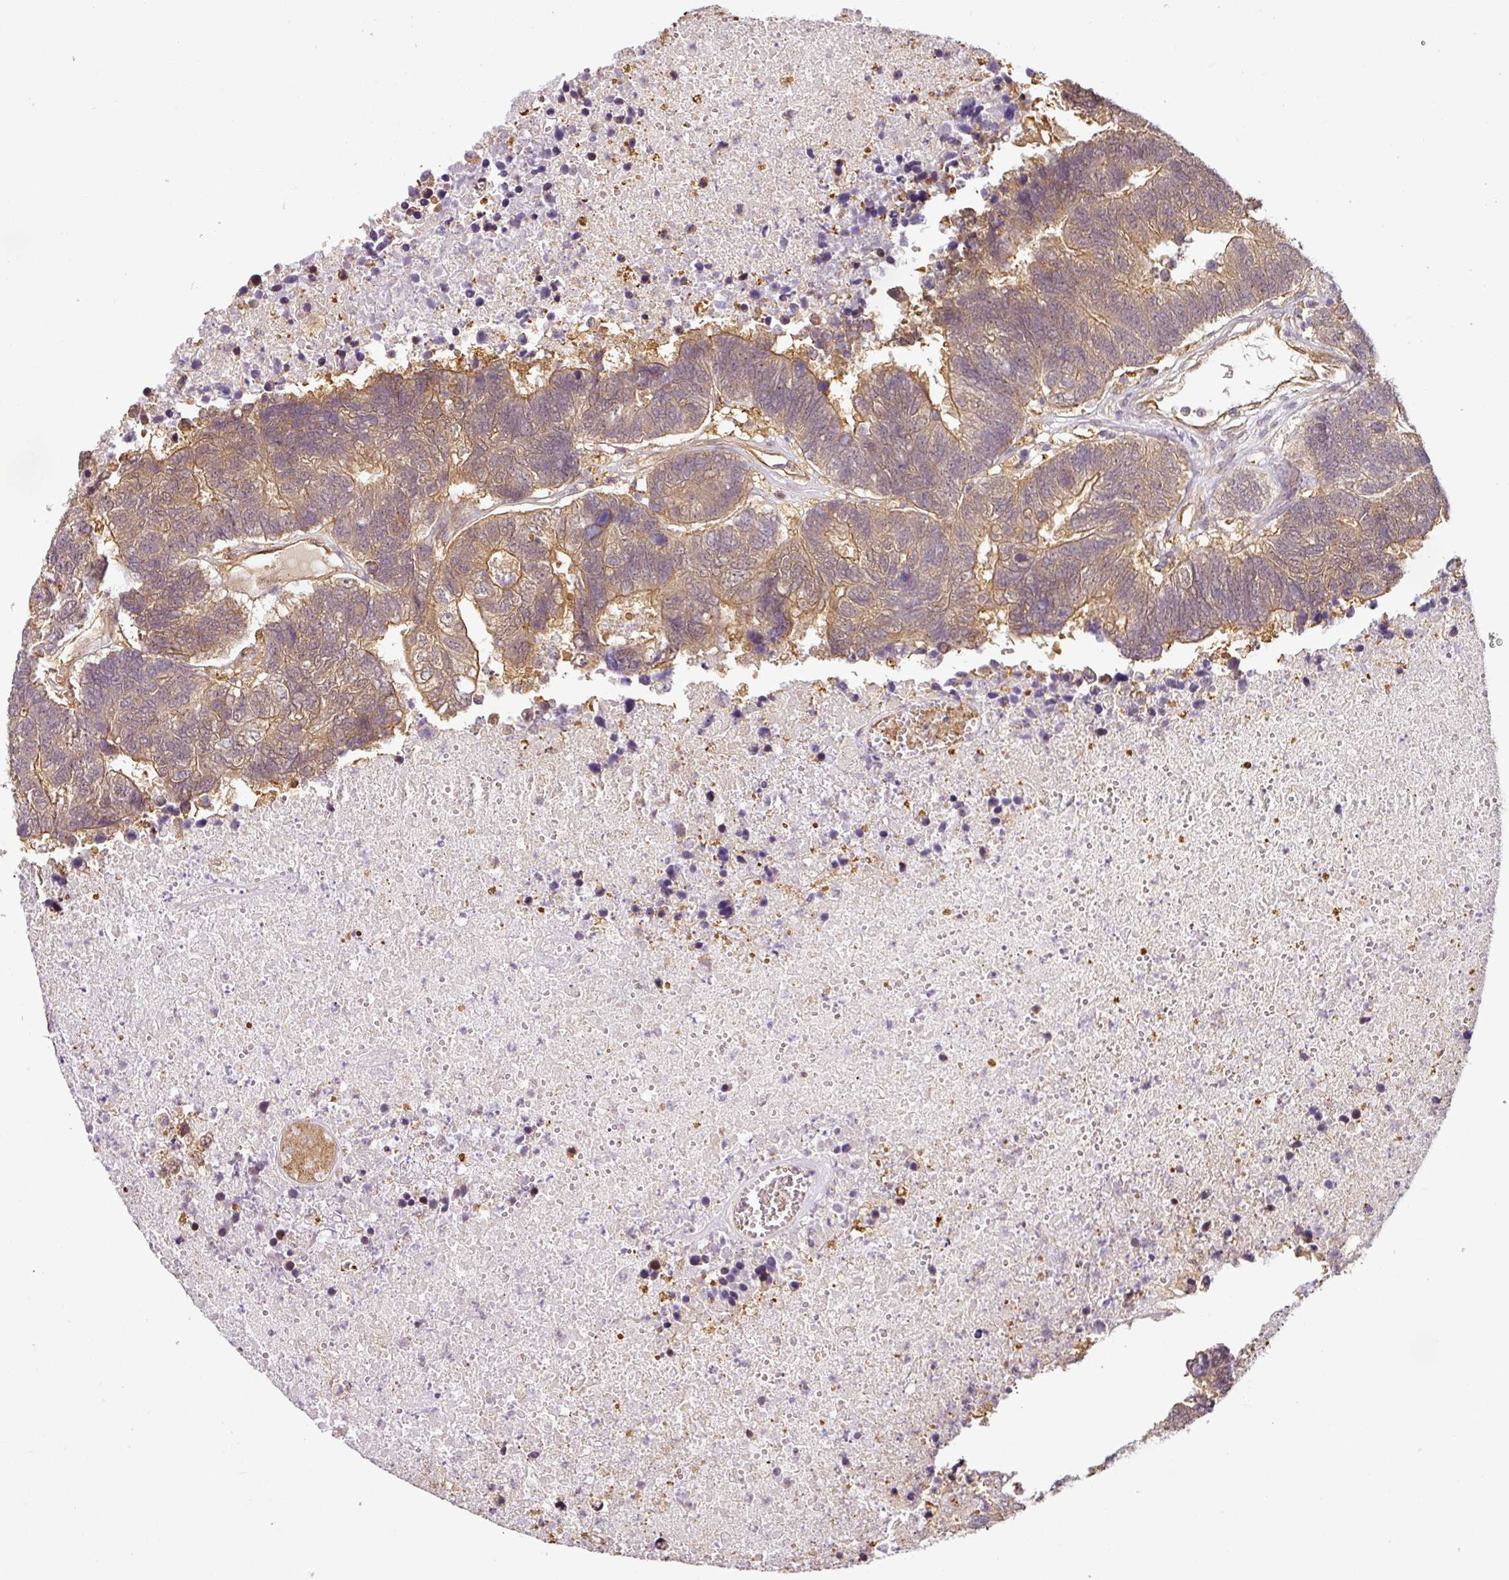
{"staining": {"intensity": "weak", "quantity": "25%-75%", "location": "cytoplasmic/membranous"}, "tissue": "colorectal cancer", "cell_type": "Tumor cells", "image_type": "cancer", "snomed": [{"axis": "morphology", "description": "Adenocarcinoma, NOS"}, {"axis": "topography", "description": "Colon"}], "caption": "Immunohistochemistry (IHC) photomicrograph of neoplastic tissue: colorectal cancer stained using immunohistochemistry displays low levels of weak protein expression localized specifically in the cytoplasmic/membranous of tumor cells, appearing as a cytoplasmic/membranous brown color.", "gene": "ANKRD18A", "patient": {"sex": "female", "age": 48}}